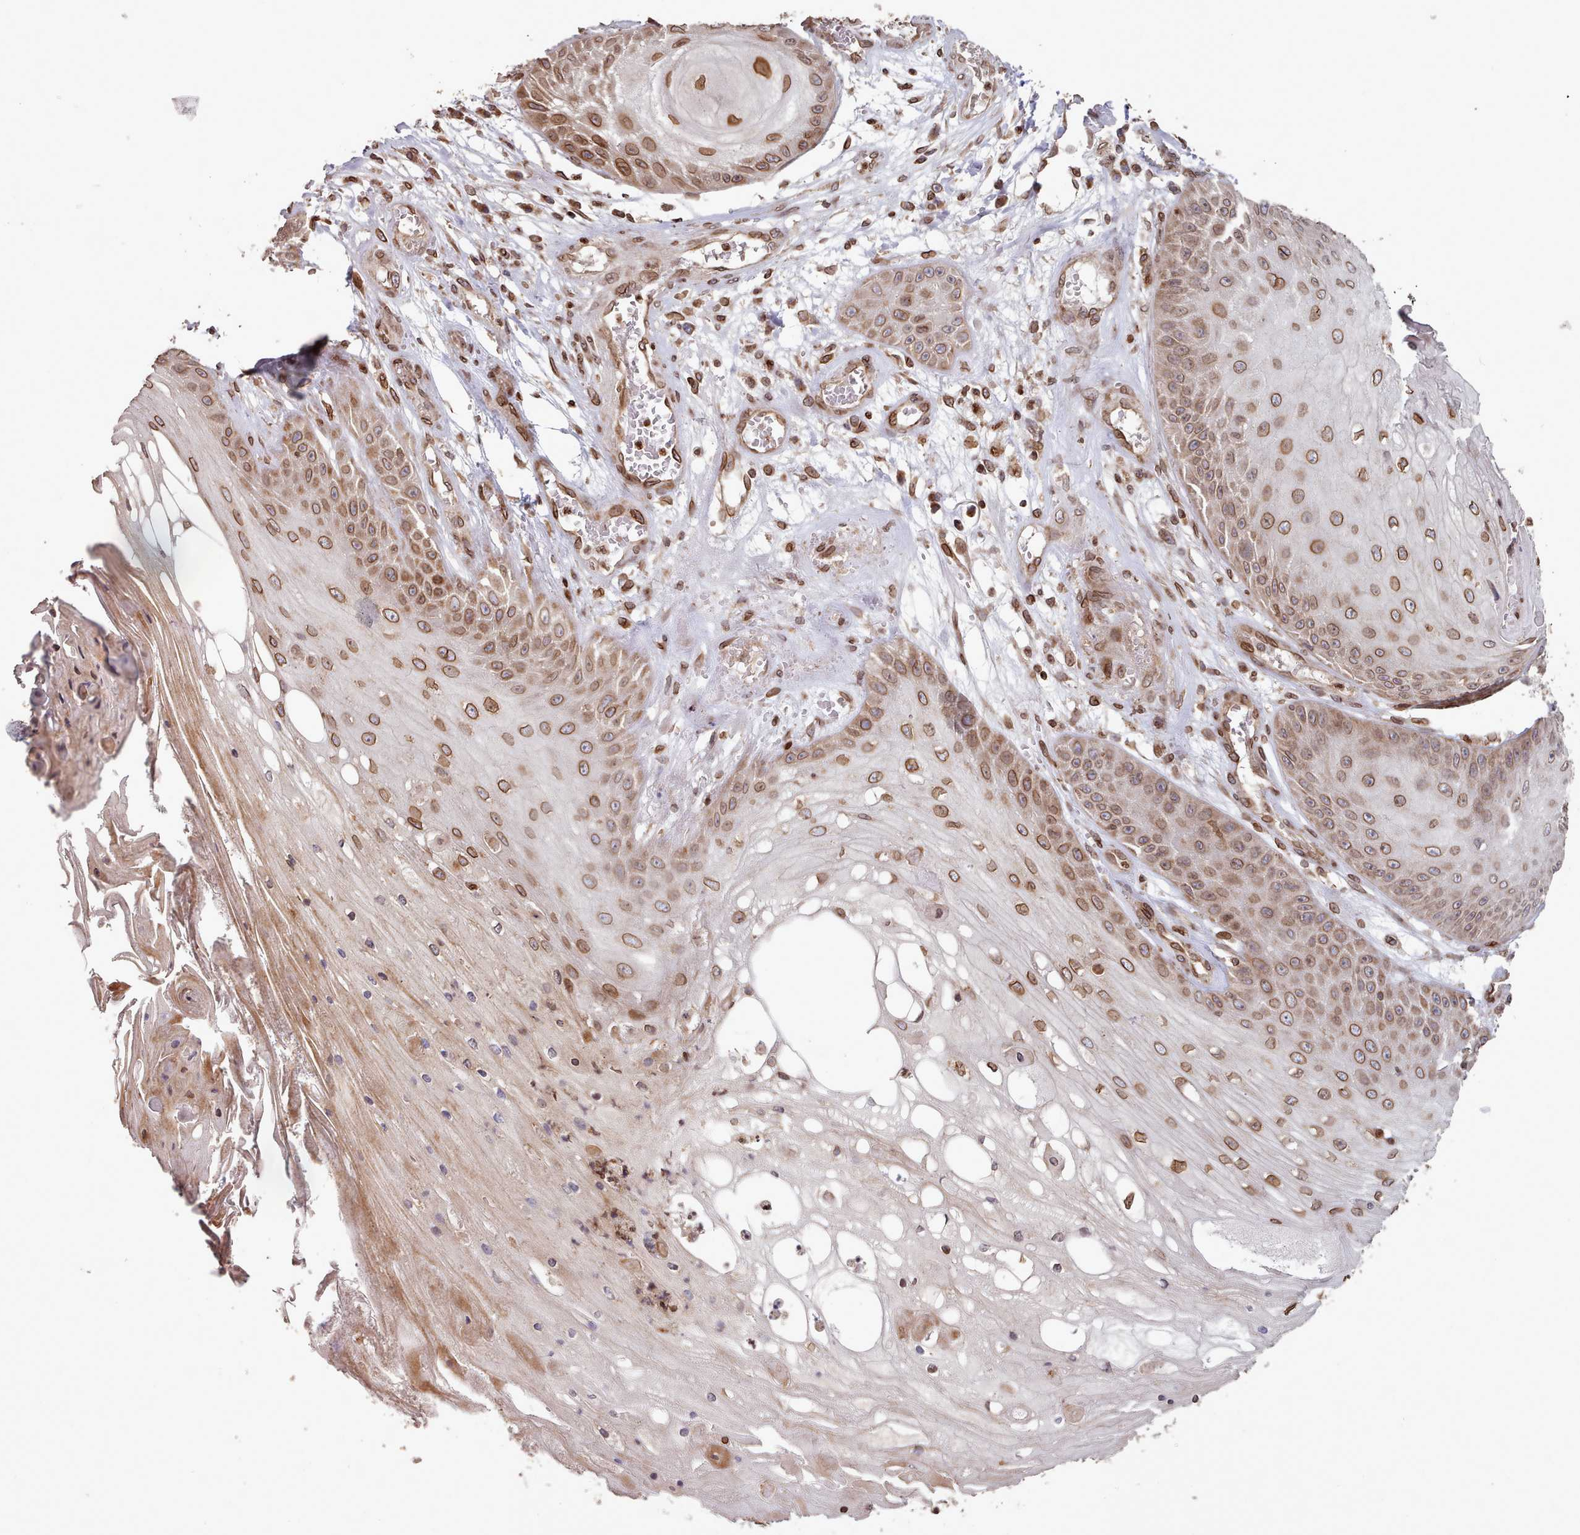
{"staining": {"intensity": "moderate", "quantity": ">75%", "location": "cytoplasmic/membranous,nuclear"}, "tissue": "skin cancer", "cell_type": "Tumor cells", "image_type": "cancer", "snomed": [{"axis": "morphology", "description": "Squamous cell carcinoma, NOS"}, {"axis": "topography", "description": "Skin"}], "caption": "IHC of skin cancer reveals medium levels of moderate cytoplasmic/membranous and nuclear positivity in about >75% of tumor cells. (DAB (3,3'-diaminobenzidine) IHC, brown staining for protein, blue staining for nuclei).", "gene": "TOR1AIP1", "patient": {"sex": "male", "age": 70}}